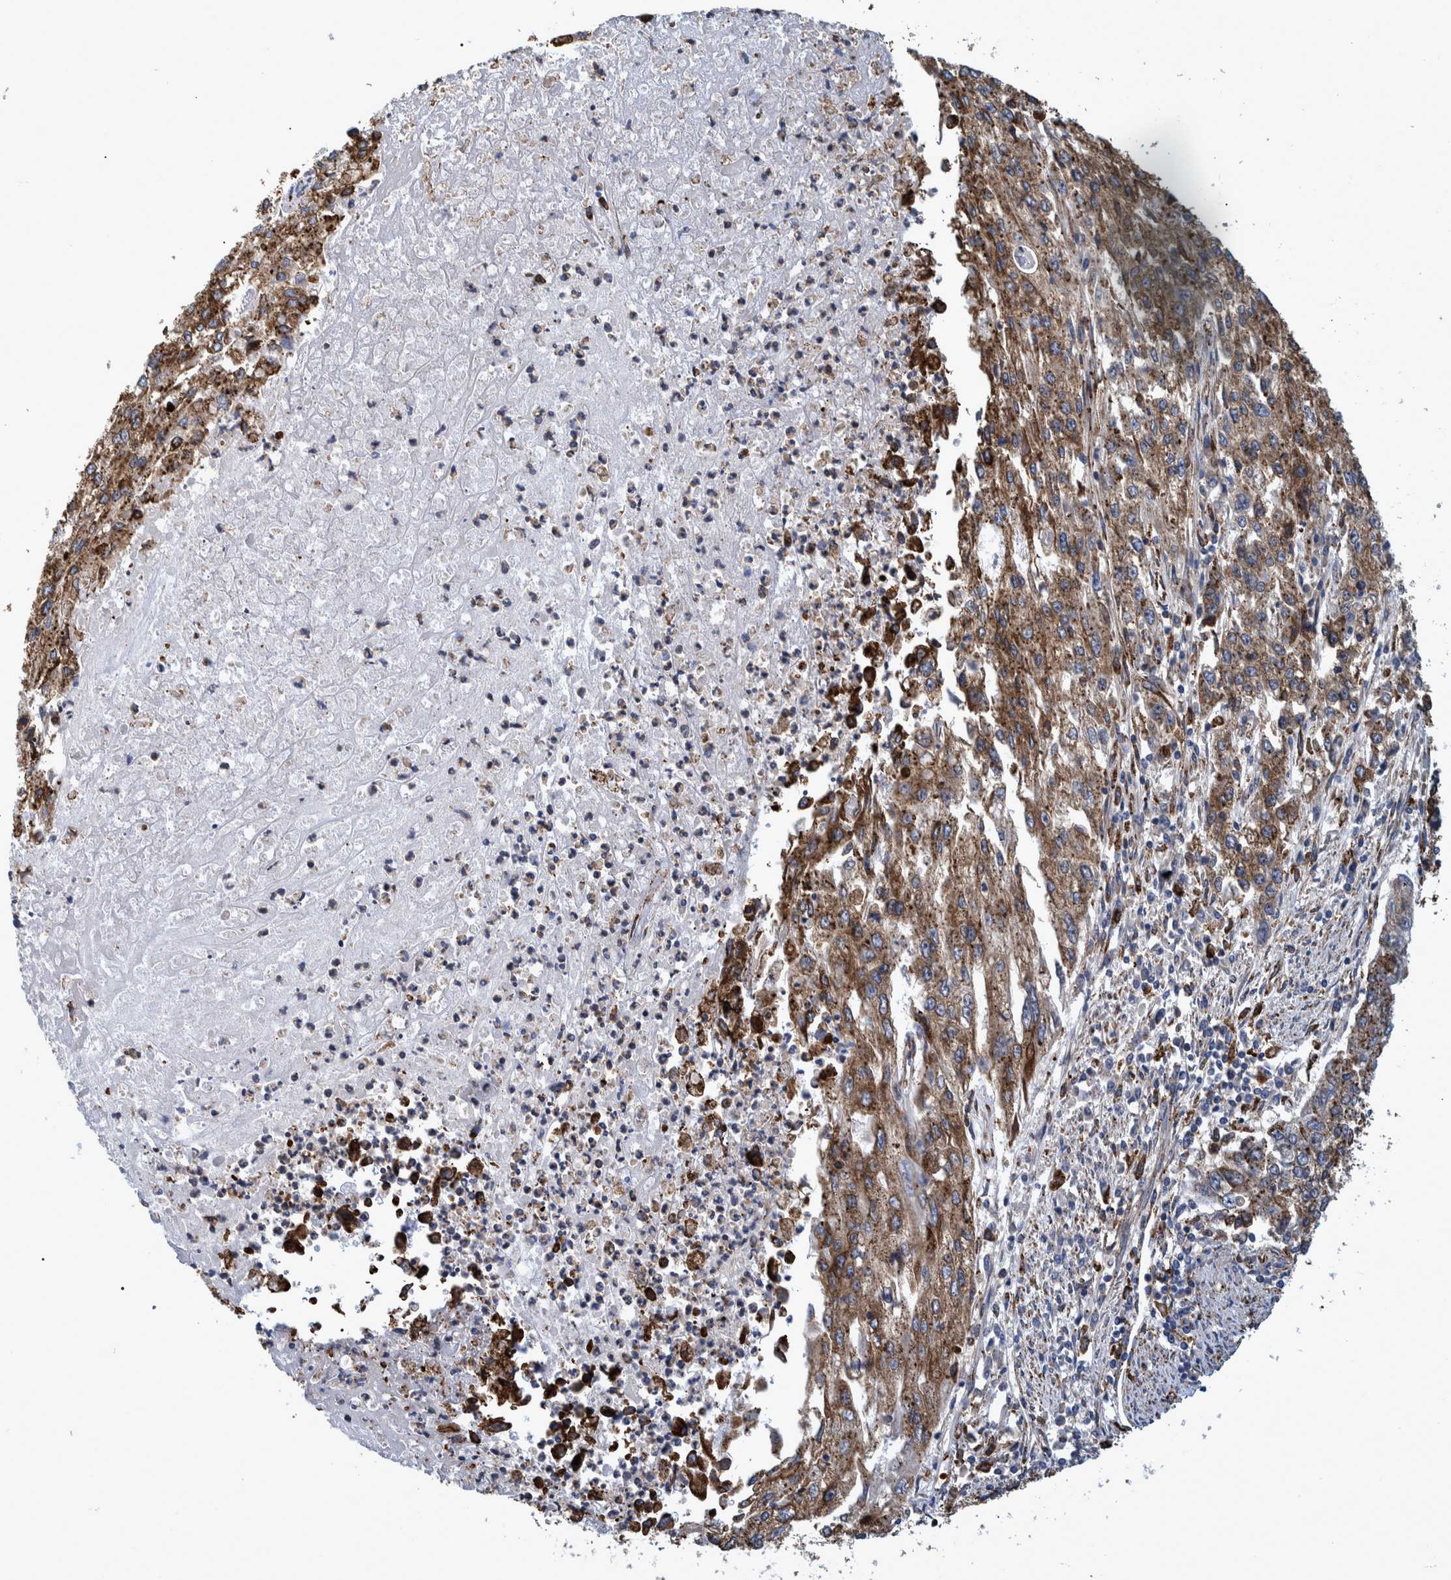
{"staining": {"intensity": "moderate", "quantity": ">75%", "location": "cytoplasmic/membranous"}, "tissue": "endometrial cancer", "cell_type": "Tumor cells", "image_type": "cancer", "snomed": [{"axis": "morphology", "description": "Adenocarcinoma, NOS"}, {"axis": "topography", "description": "Endometrium"}], "caption": "Tumor cells display moderate cytoplasmic/membranous positivity in approximately >75% of cells in endometrial cancer (adenocarcinoma). Immunohistochemistry (ihc) stains the protein of interest in brown and the nuclei are stained blue.", "gene": "SPAG5", "patient": {"sex": "female", "age": 49}}